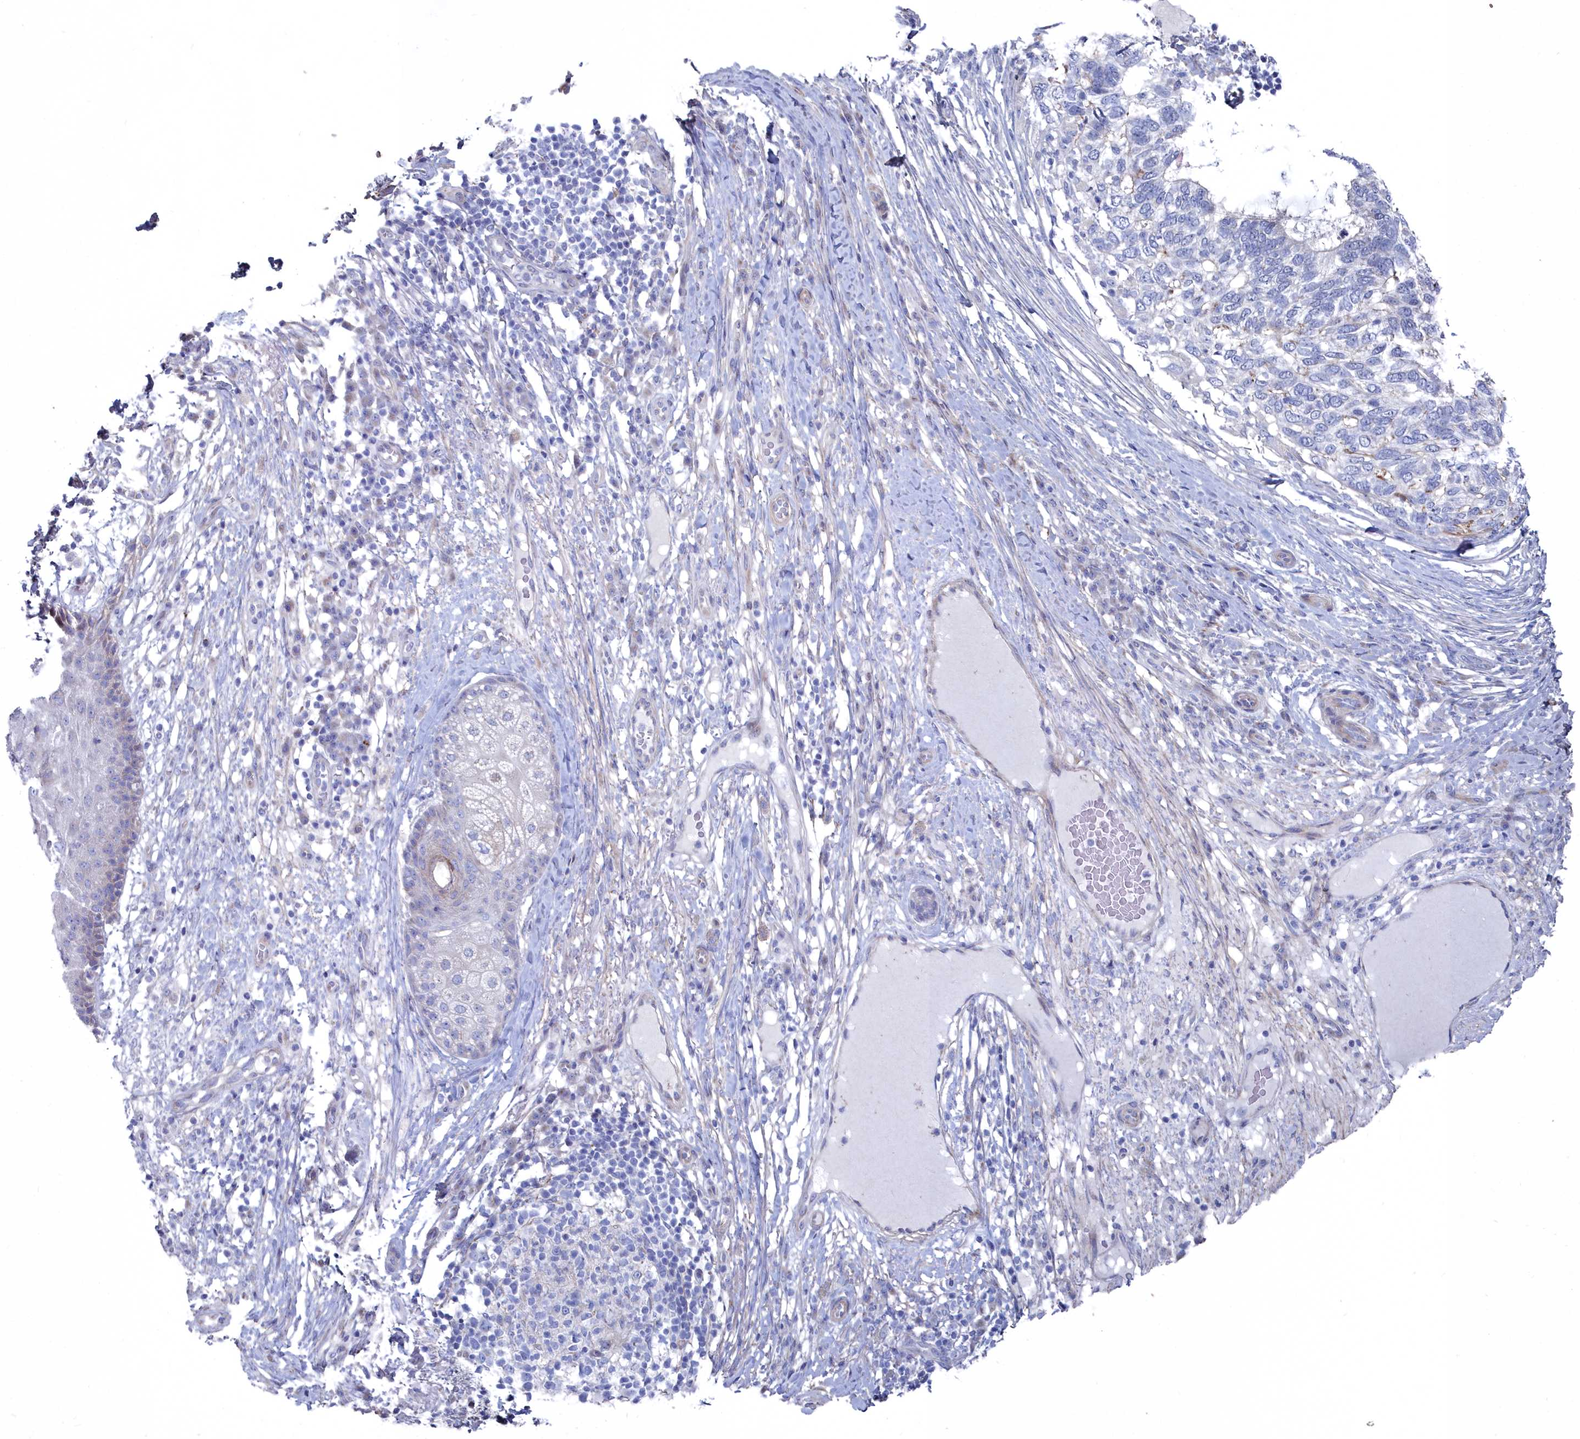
{"staining": {"intensity": "negative", "quantity": "none", "location": "none"}, "tissue": "skin cancer", "cell_type": "Tumor cells", "image_type": "cancer", "snomed": [{"axis": "morphology", "description": "Basal cell carcinoma"}, {"axis": "topography", "description": "Skin"}], "caption": "Micrograph shows no protein expression in tumor cells of skin cancer tissue.", "gene": "SHISAL2A", "patient": {"sex": "female", "age": 65}}